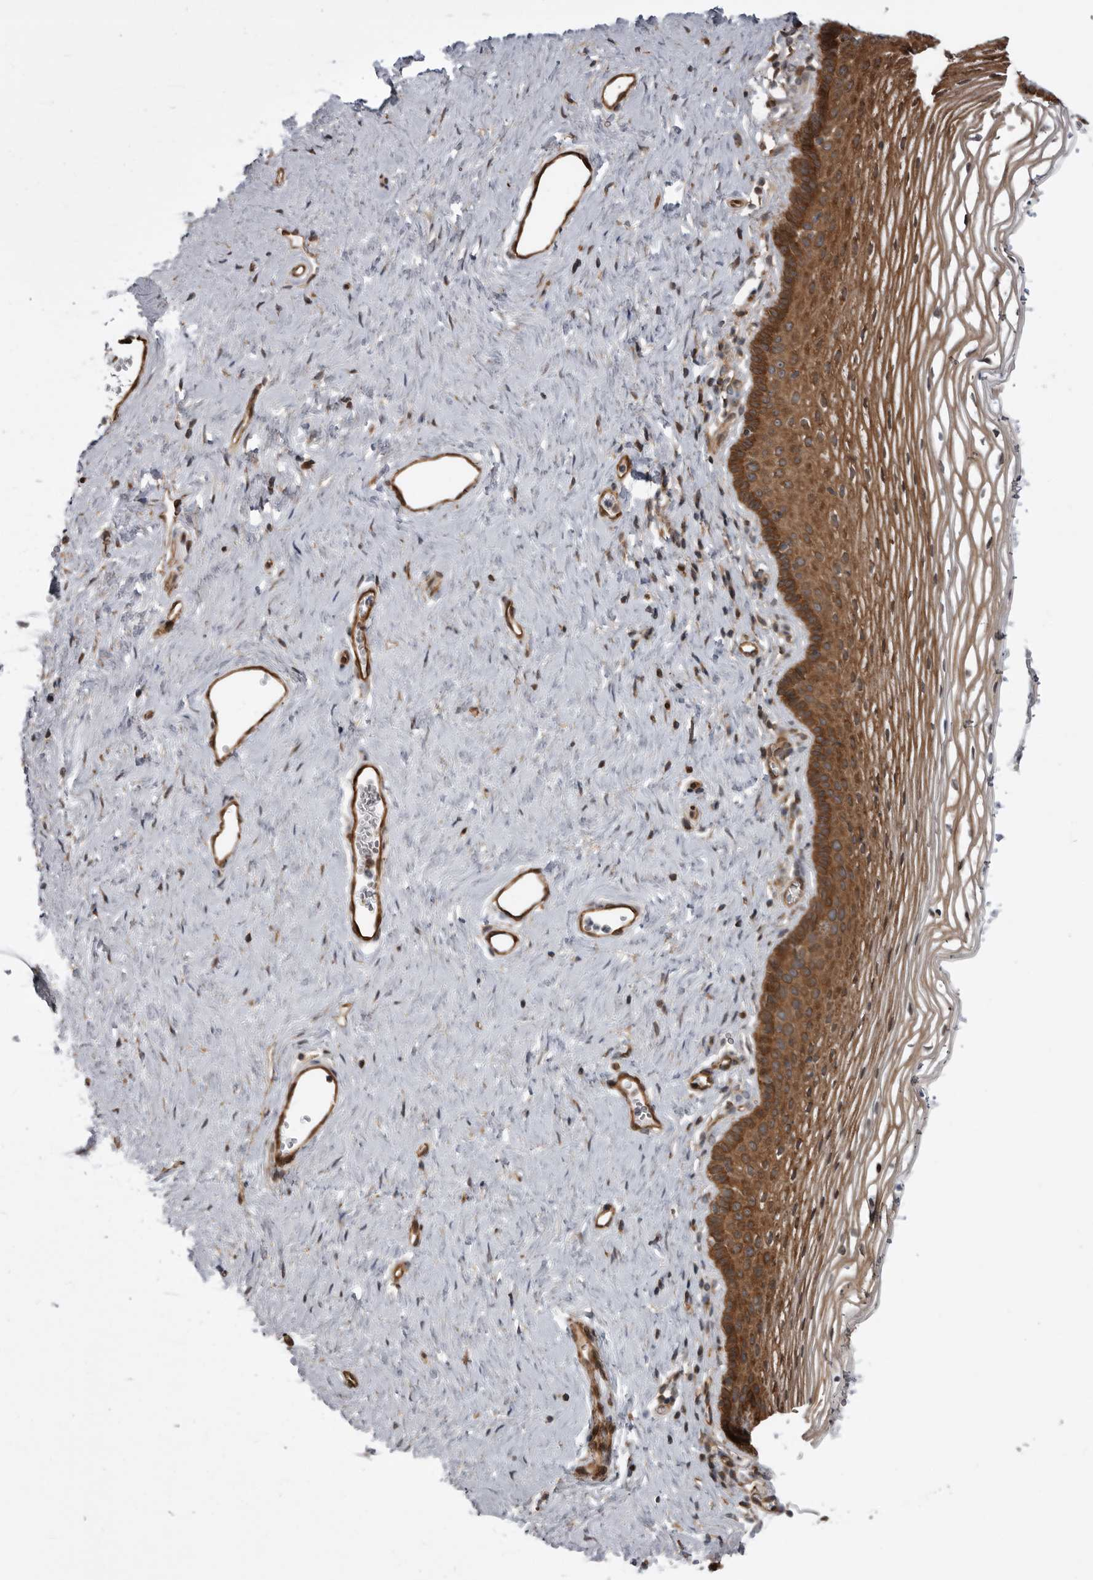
{"staining": {"intensity": "strong", "quantity": ">75%", "location": "cytoplasmic/membranous"}, "tissue": "vagina", "cell_type": "Squamous epithelial cells", "image_type": "normal", "snomed": [{"axis": "morphology", "description": "Normal tissue, NOS"}, {"axis": "topography", "description": "Vagina"}], "caption": "Immunohistochemistry (IHC) (DAB (3,3'-diaminobenzidine)) staining of normal human vagina shows strong cytoplasmic/membranous protein staining in about >75% of squamous epithelial cells.", "gene": "RAB3GAP2", "patient": {"sex": "female", "age": 32}}